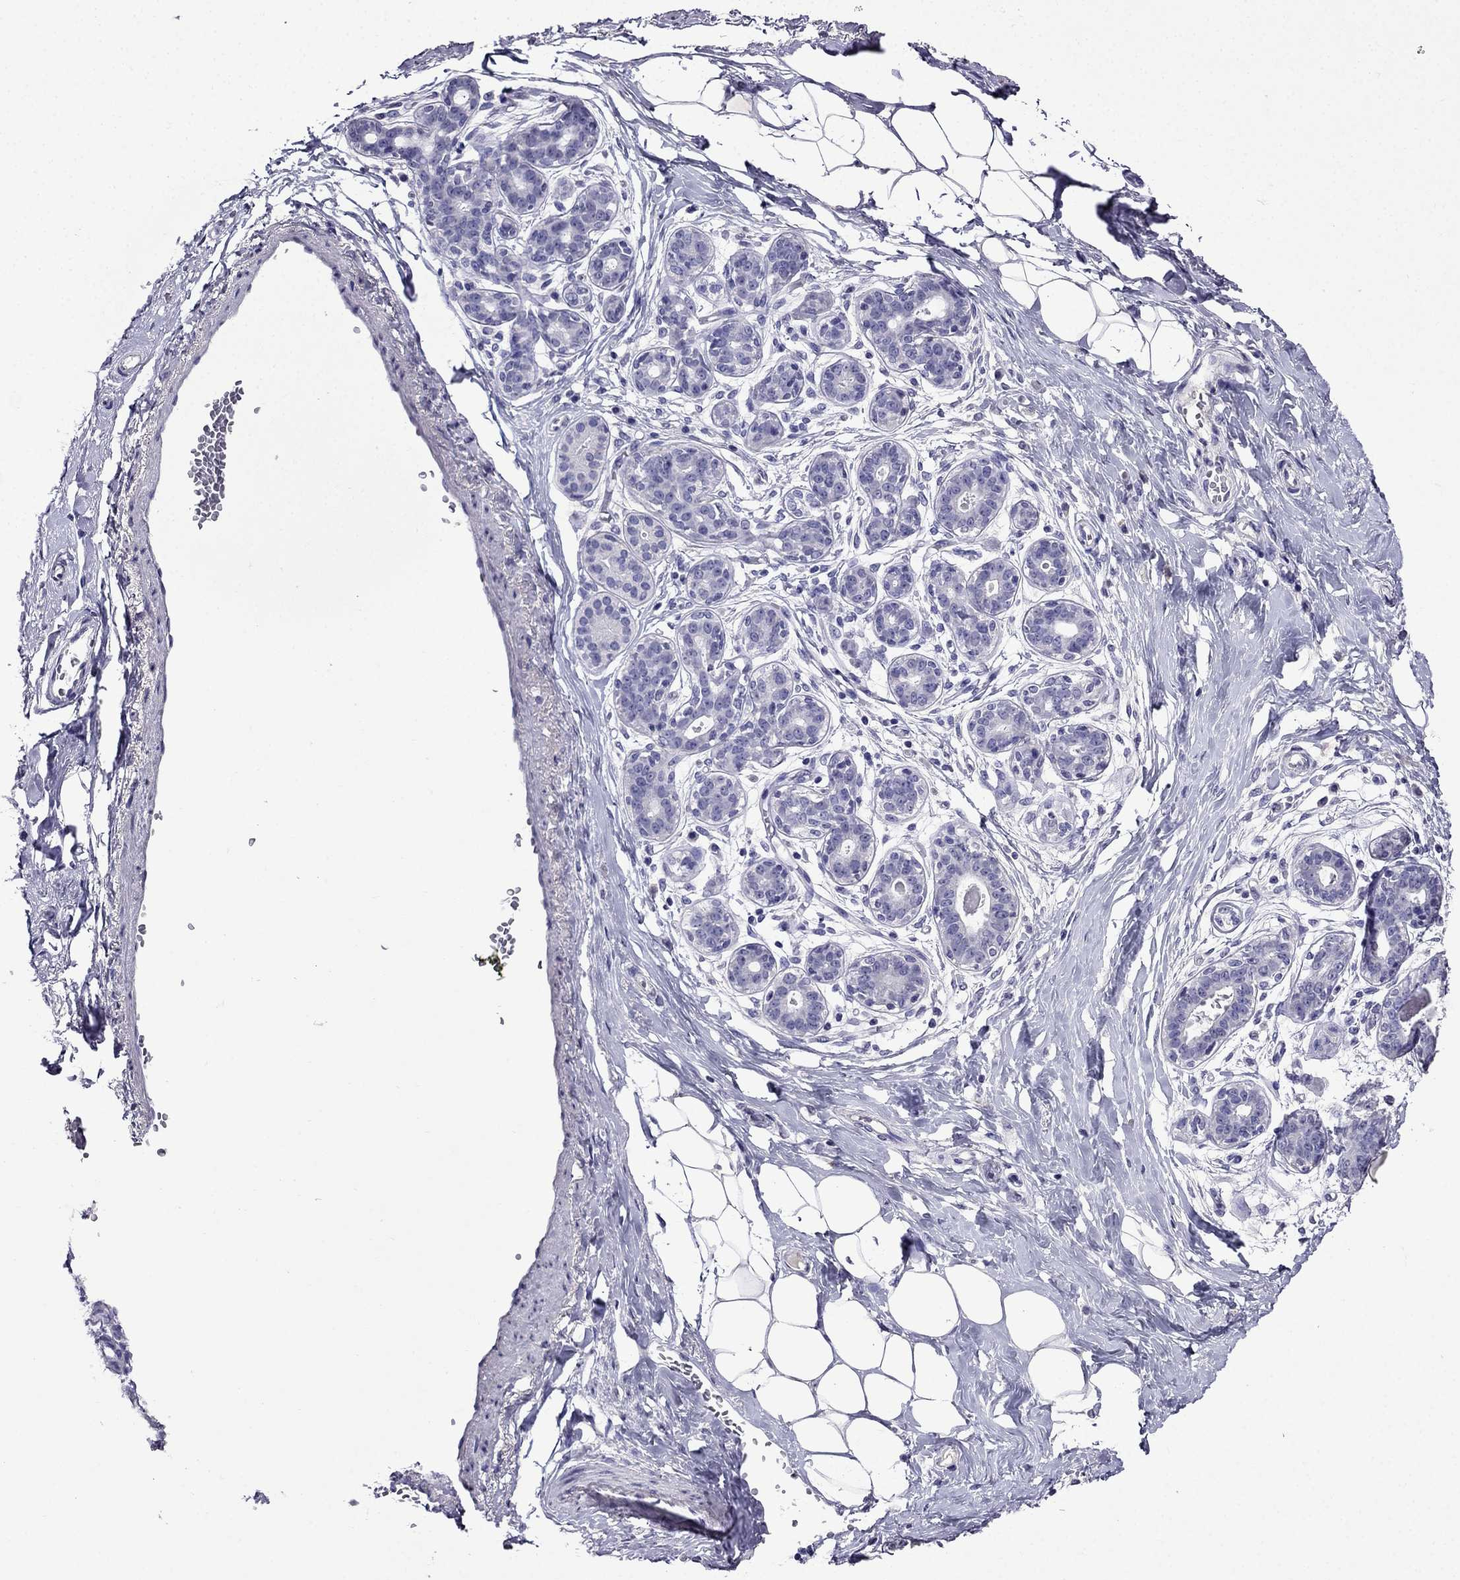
{"staining": {"intensity": "negative", "quantity": "none", "location": "none"}, "tissue": "breast", "cell_type": "Adipocytes", "image_type": "normal", "snomed": [{"axis": "morphology", "description": "Normal tissue, NOS"}, {"axis": "topography", "description": "Skin"}, {"axis": "topography", "description": "Breast"}], "caption": "Immunohistochemical staining of benign breast exhibits no significant positivity in adipocytes.", "gene": "DNAH17", "patient": {"sex": "female", "age": 43}}